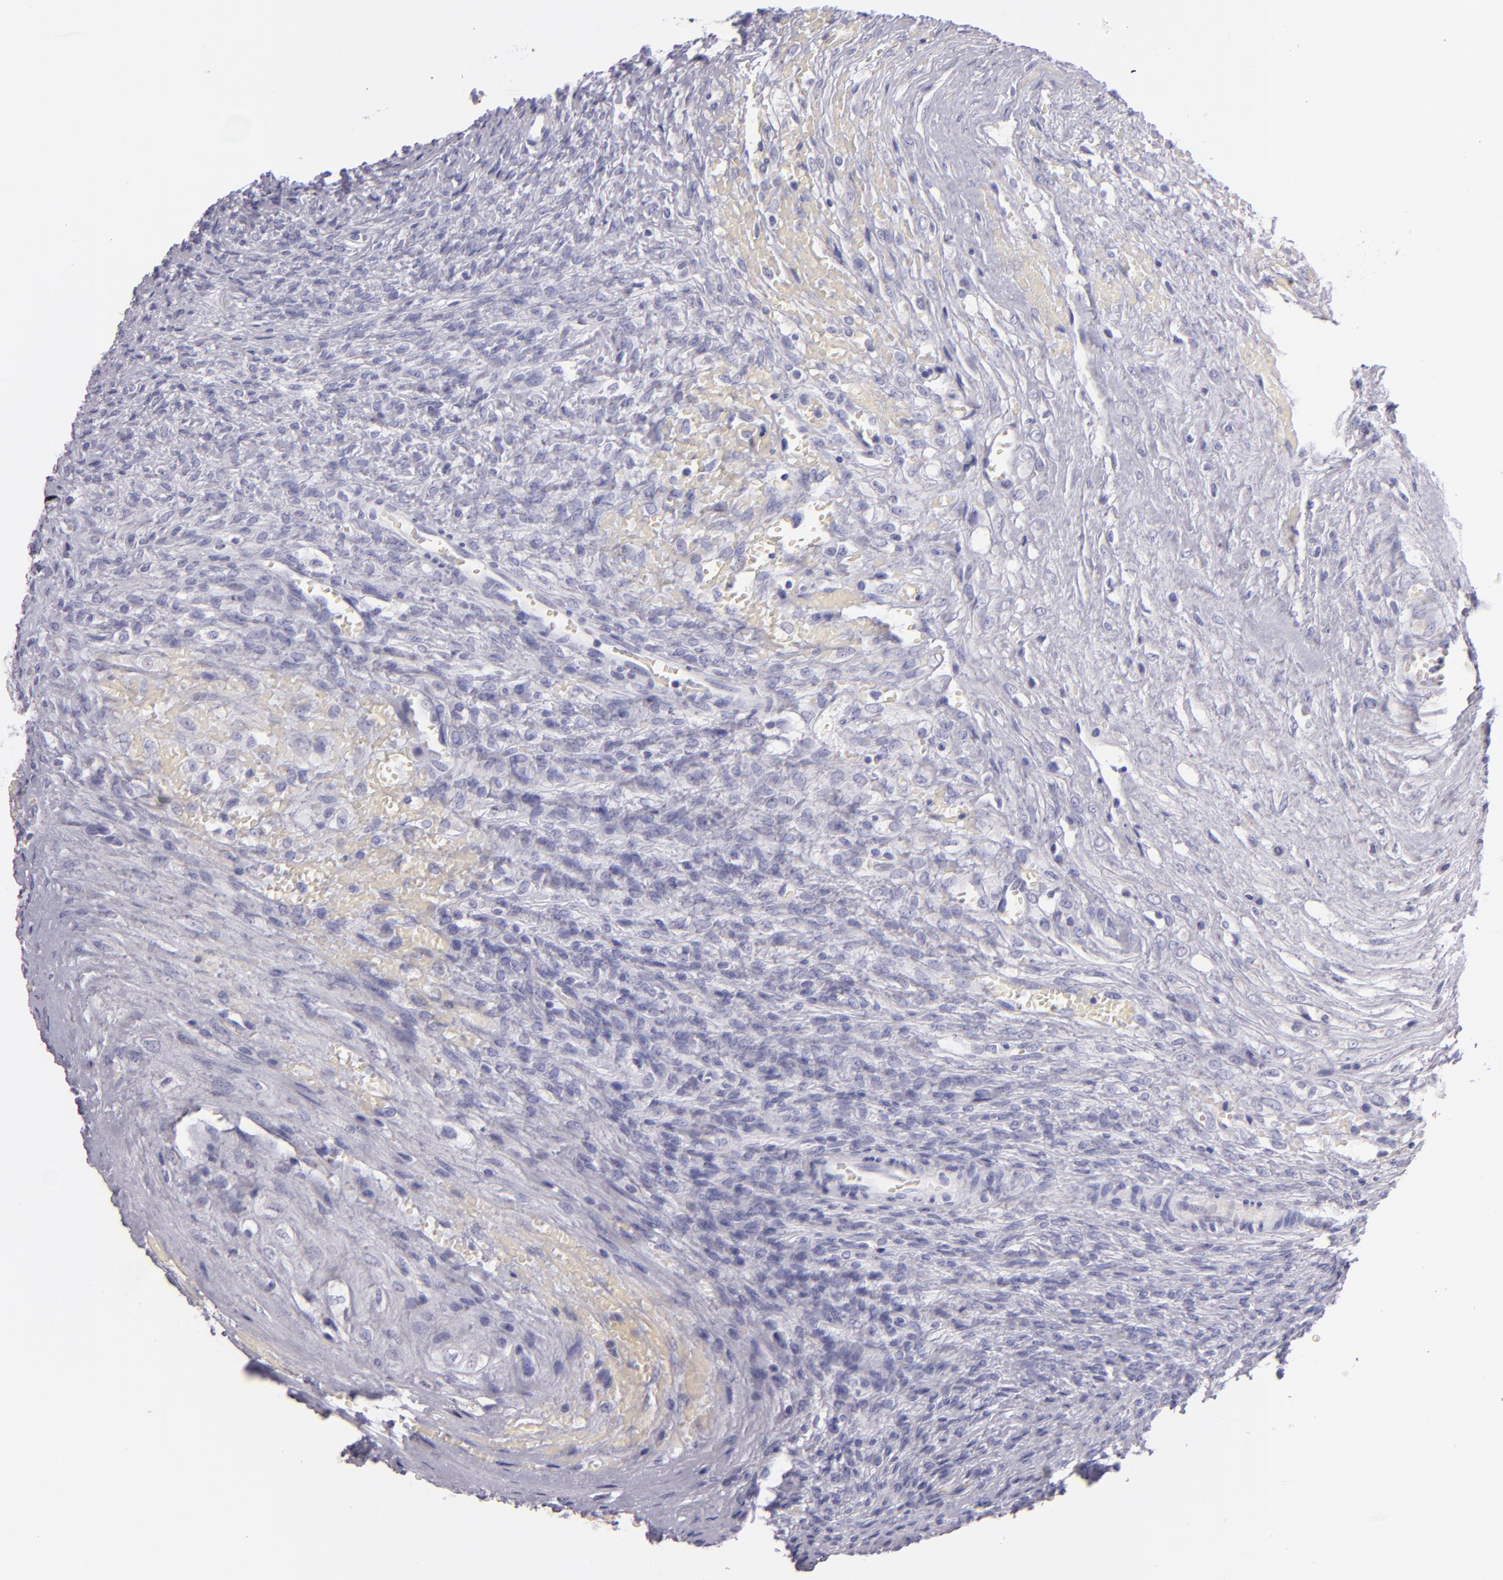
{"staining": {"intensity": "negative", "quantity": "none", "location": "none"}, "tissue": "ovary", "cell_type": "Follicle cells", "image_type": "normal", "snomed": [{"axis": "morphology", "description": "Normal tissue, NOS"}, {"axis": "topography", "description": "Ovary"}], "caption": "DAB (3,3'-diaminobenzidine) immunohistochemical staining of unremarkable human ovary displays no significant expression in follicle cells.", "gene": "MUC5AC", "patient": {"sex": "female", "age": 56}}